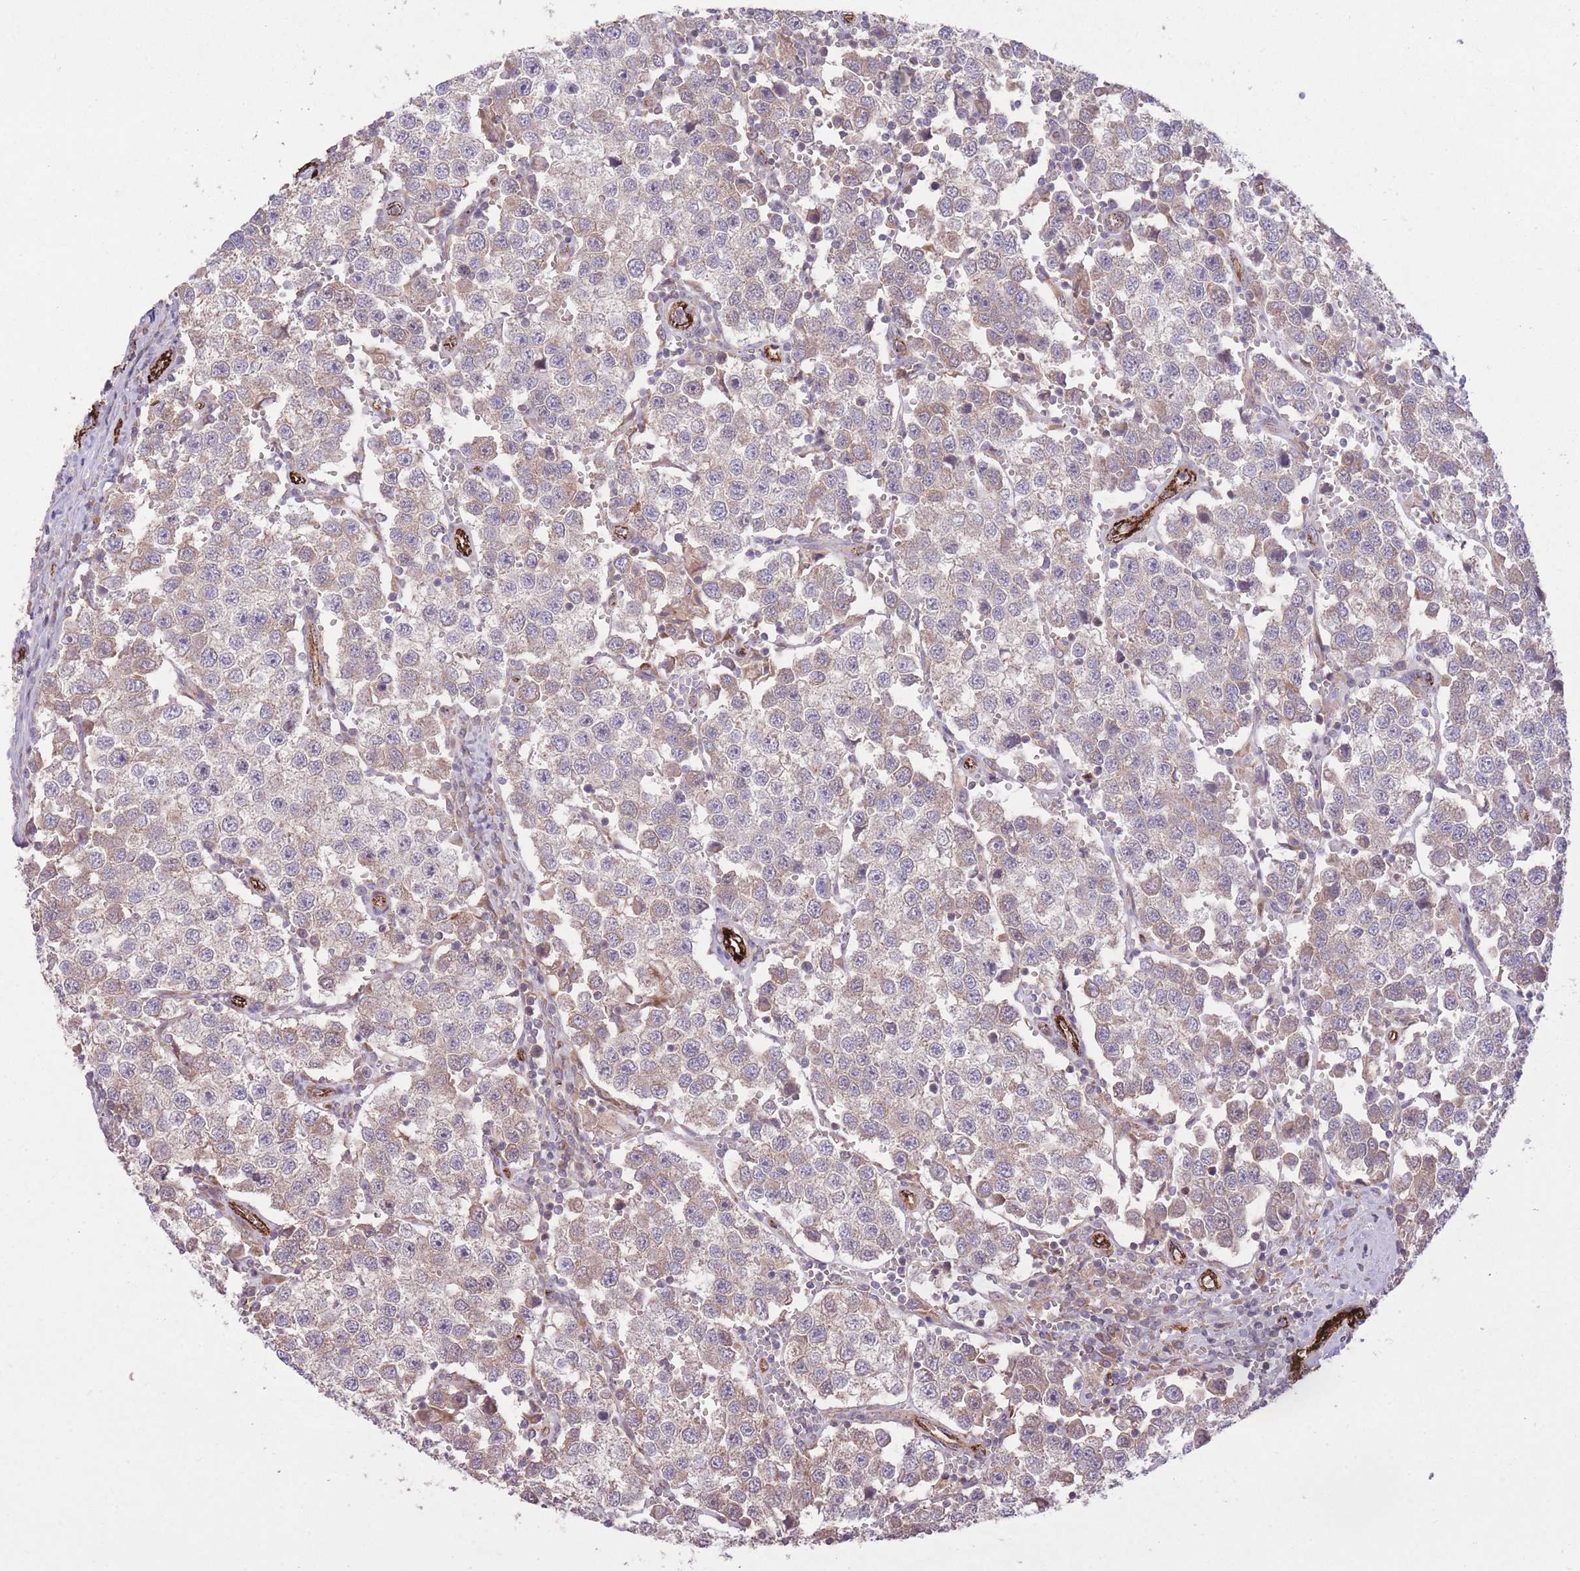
{"staining": {"intensity": "weak", "quantity": "25%-75%", "location": "cytoplasmic/membranous"}, "tissue": "testis cancer", "cell_type": "Tumor cells", "image_type": "cancer", "snomed": [{"axis": "morphology", "description": "Seminoma, NOS"}, {"axis": "topography", "description": "Testis"}], "caption": "Testis cancer was stained to show a protein in brown. There is low levels of weak cytoplasmic/membranous staining in about 25%-75% of tumor cells. The protein of interest is stained brown, and the nuclei are stained in blue (DAB (3,3'-diaminobenzidine) IHC with brightfield microscopy, high magnification).", "gene": "CISH", "patient": {"sex": "male", "age": 37}}